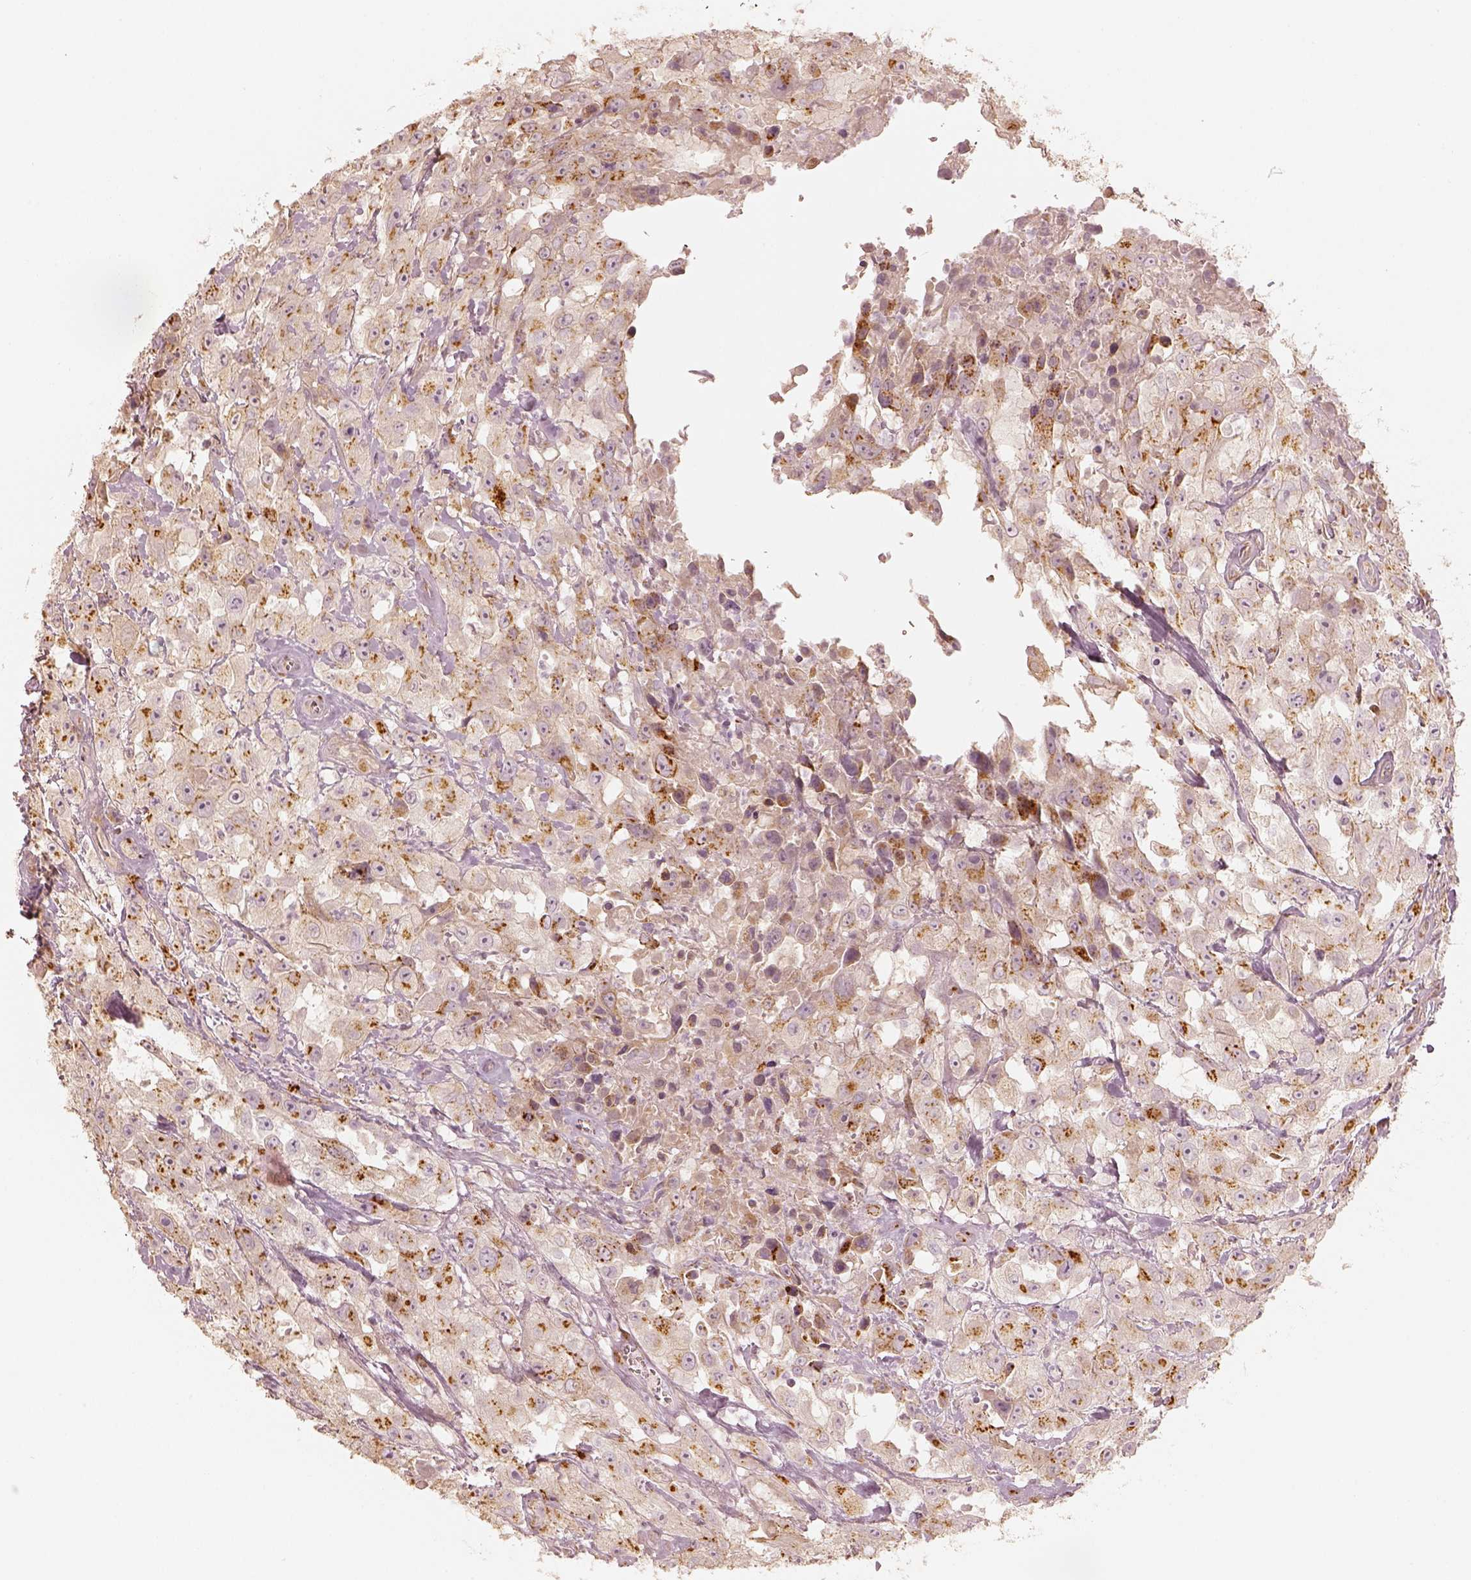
{"staining": {"intensity": "moderate", "quantity": ">75%", "location": "cytoplasmic/membranous"}, "tissue": "urothelial cancer", "cell_type": "Tumor cells", "image_type": "cancer", "snomed": [{"axis": "morphology", "description": "Urothelial carcinoma, High grade"}, {"axis": "topography", "description": "Urinary bladder"}], "caption": "Immunohistochemistry (IHC) micrograph of urothelial cancer stained for a protein (brown), which exhibits medium levels of moderate cytoplasmic/membranous staining in approximately >75% of tumor cells.", "gene": "GORASP2", "patient": {"sex": "male", "age": 79}}